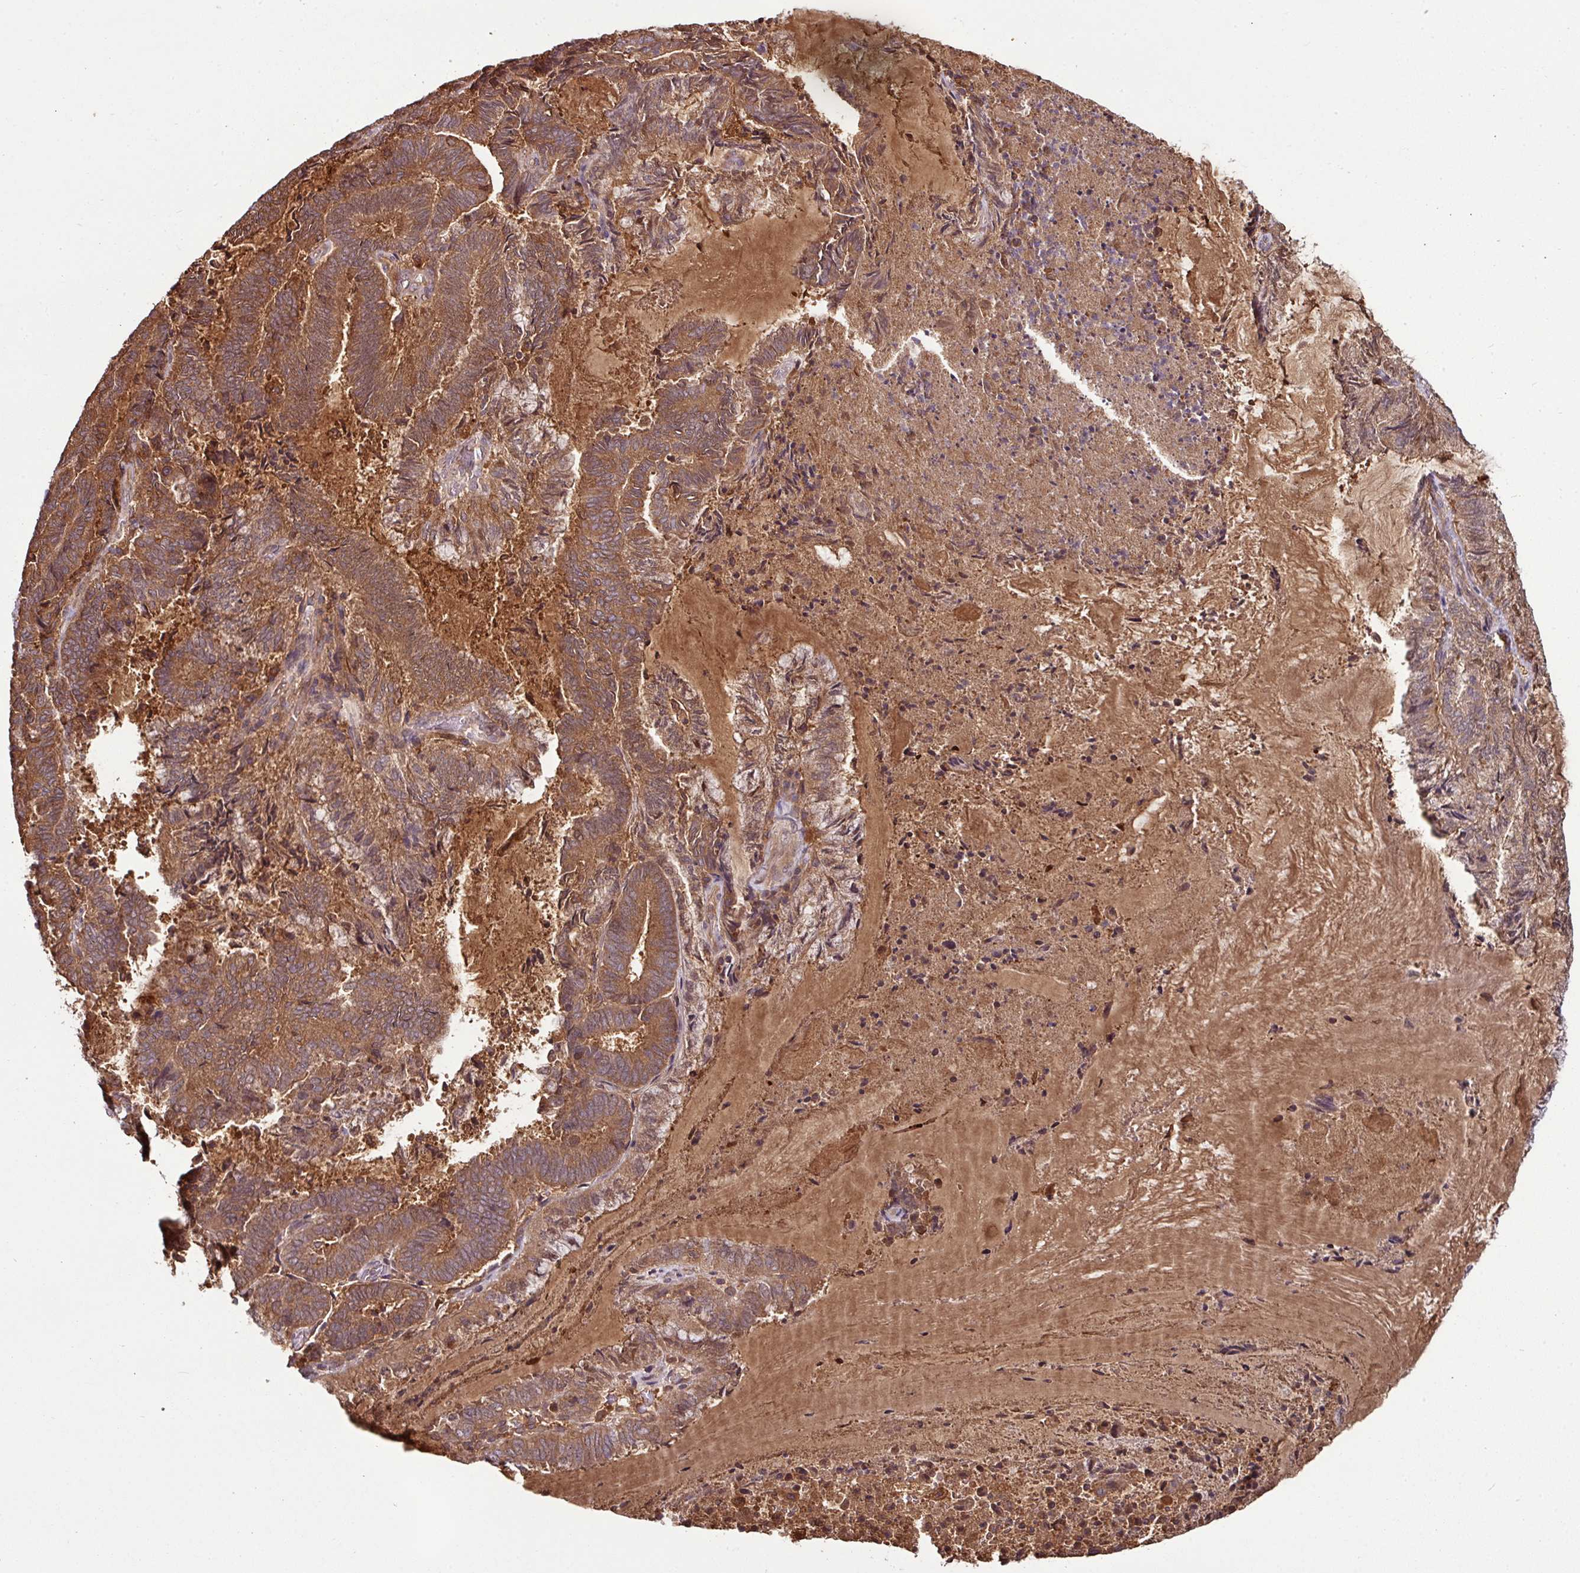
{"staining": {"intensity": "moderate", "quantity": ">75%", "location": "cytoplasmic/membranous"}, "tissue": "endometrial cancer", "cell_type": "Tumor cells", "image_type": "cancer", "snomed": [{"axis": "morphology", "description": "Adenocarcinoma, NOS"}, {"axis": "topography", "description": "Endometrium"}], "caption": "Immunohistochemical staining of endometrial cancer exhibits medium levels of moderate cytoplasmic/membranous protein expression in approximately >75% of tumor cells.", "gene": "GNPDA1", "patient": {"sex": "female", "age": 80}}